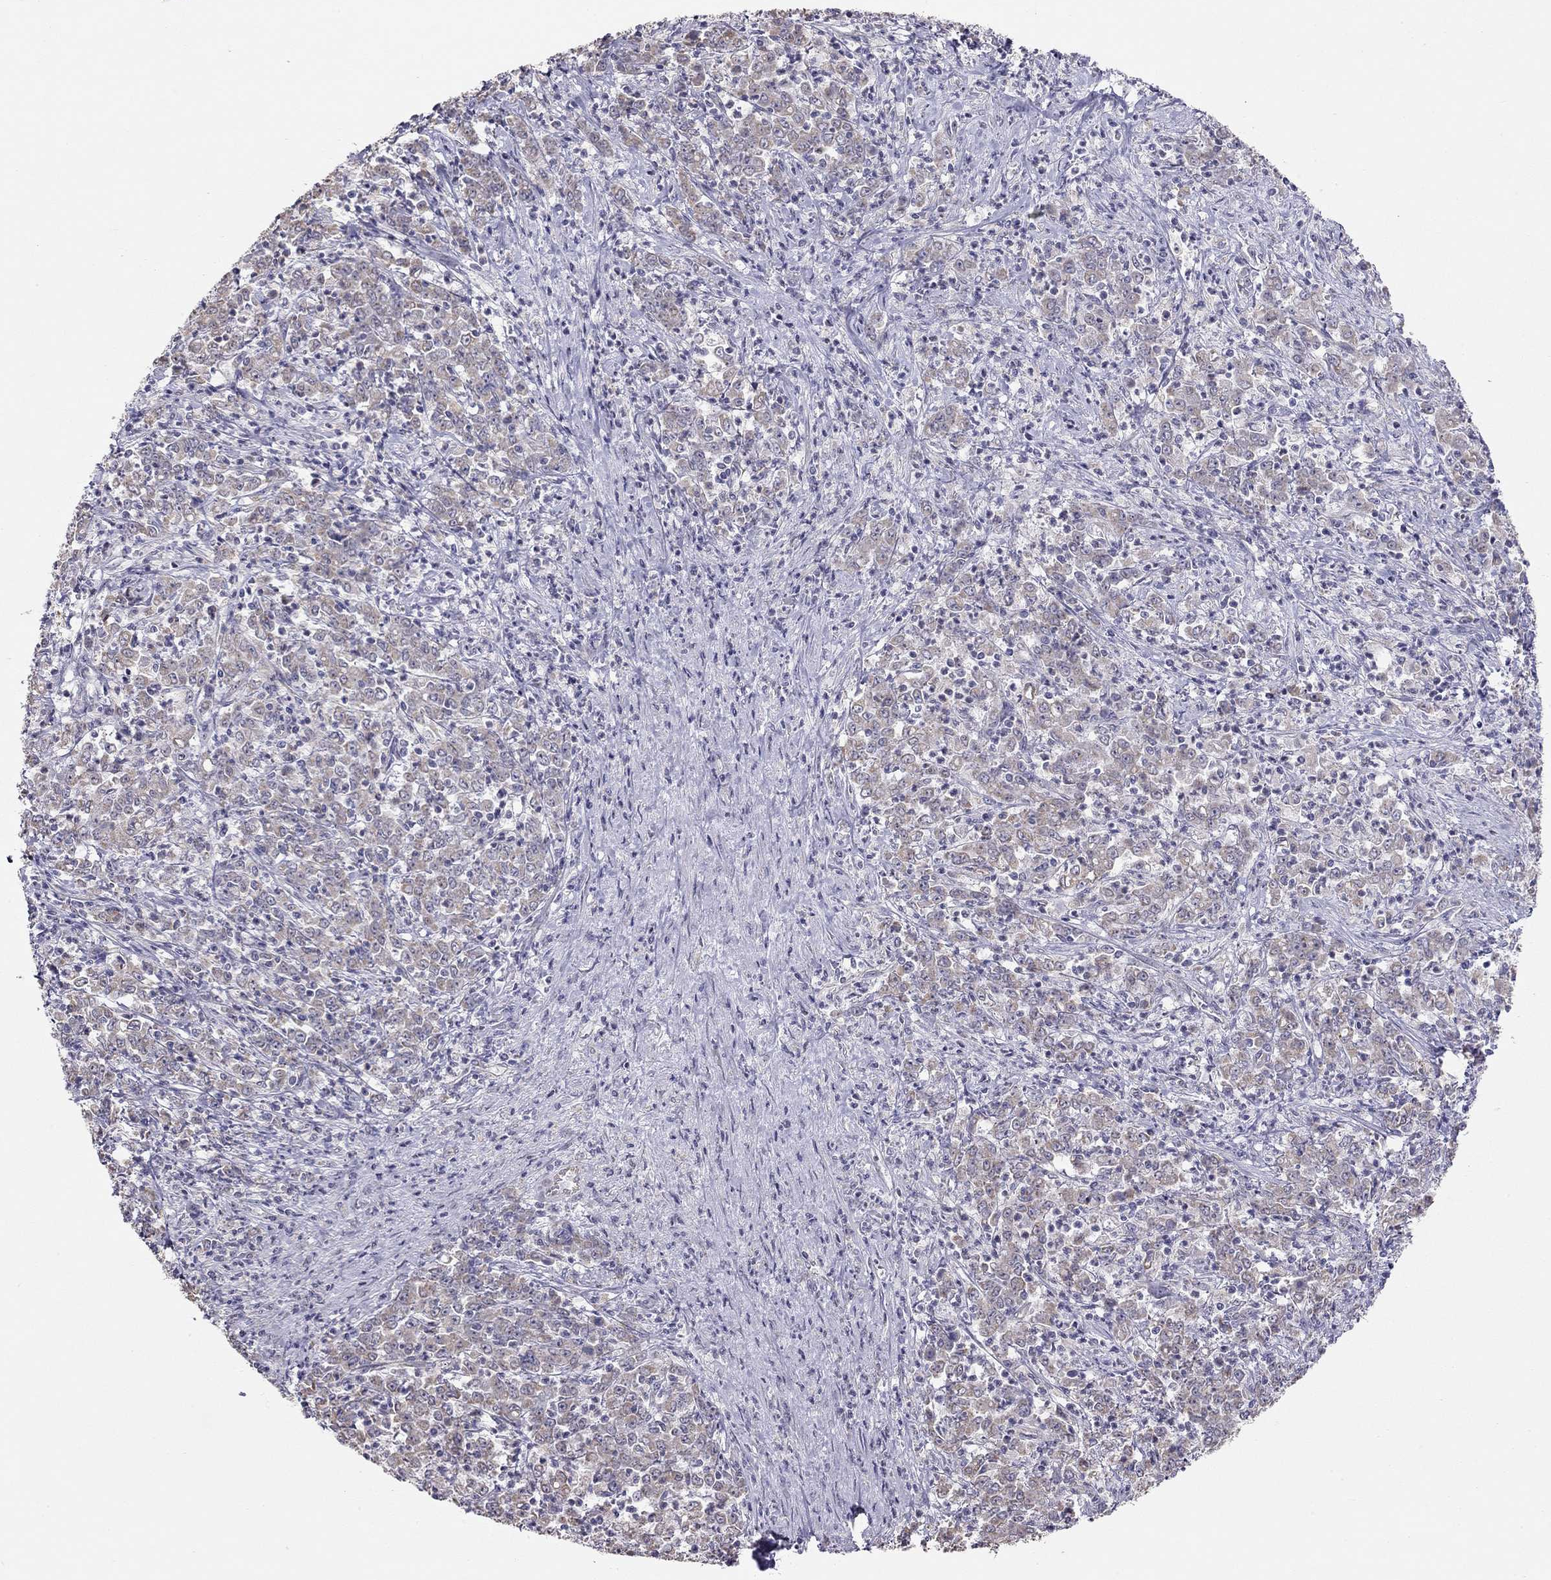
{"staining": {"intensity": "weak", "quantity": ">75%", "location": "cytoplasmic/membranous"}, "tissue": "stomach cancer", "cell_type": "Tumor cells", "image_type": "cancer", "snomed": [{"axis": "morphology", "description": "Adenocarcinoma, NOS"}, {"axis": "topography", "description": "Stomach, lower"}], "caption": "Brown immunohistochemical staining in stomach cancer (adenocarcinoma) shows weak cytoplasmic/membranous positivity in approximately >75% of tumor cells.", "gene": "LRIT3", "patient": {"sex": "female", "age": 71}}